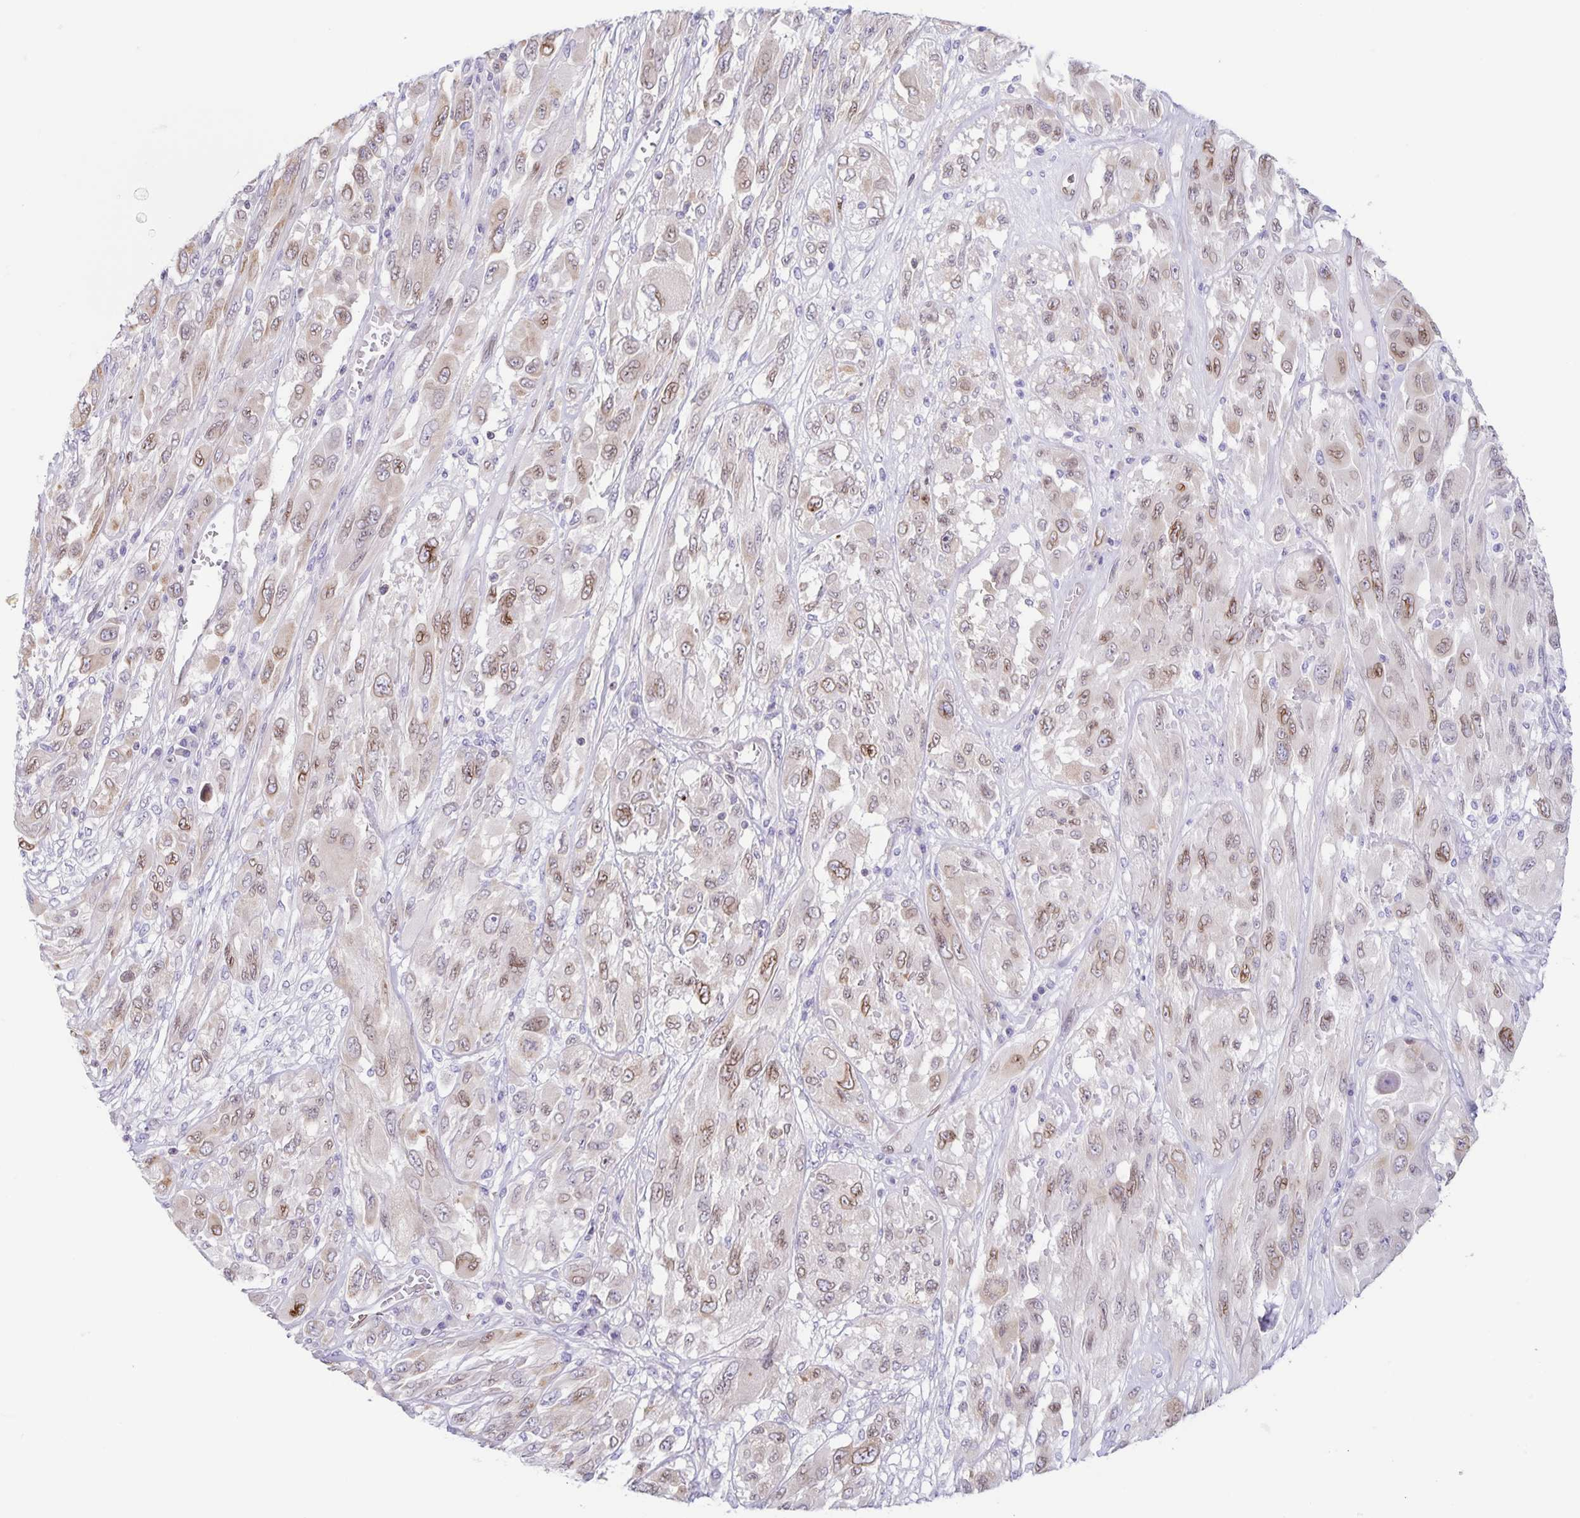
{"staining": {"intensity": "moderate", "quantity": "25%-75%", "location": "cytoplasmic/membranous,nuclear"}, "tissue": "melanoma", "cell_type": "Tumor cells", "image_type": "cancer", "snomed": [{"axis": "morphology", "description": "Malignant melanoma, NOS"}, {"axis": "topography", "description": "Skin"}], "caption": "The immunohistochemical stain highlights moderate cytoplasmic/membranous and nuclear positivity in tumor cells of melanoma tissue.", "gene": "SYNE2", "patient": {"sex": "female", "age": 91}}